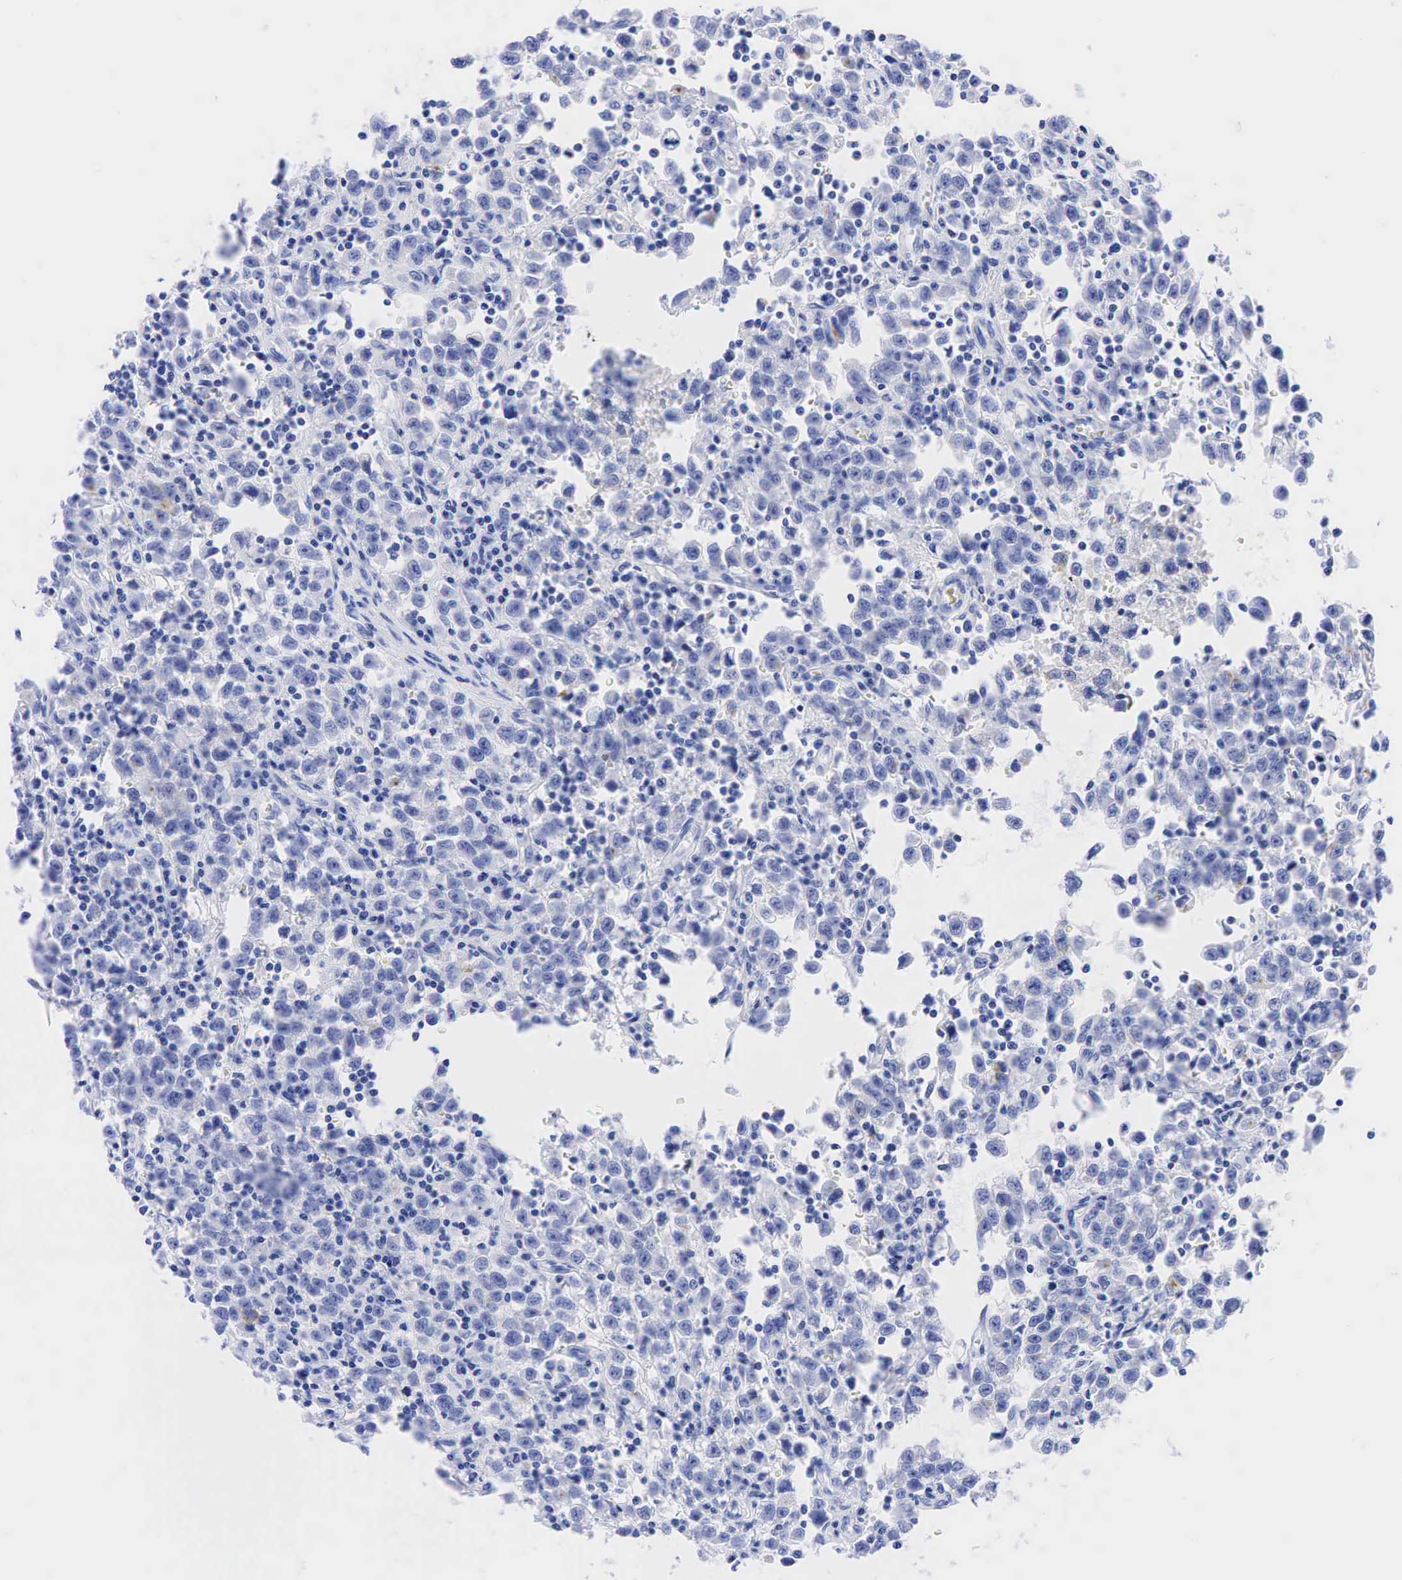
{"staining": {"intensity": "weak", "quantity": "<25%", "location": "cytoplasmic/membranous"}, "tissue": "testis cancer", "cell_type": "Tumor cells", "image_type": "cancer", "snomed": [{"axis": "morphology", "description": "Seminoma, NOS"}, {"axis": "topography", "description": "Testis"}], "caption": "IHC micrograph of testis cancer stained for a protein (brown), which reveals no staining in tumor cells. (Stains: DAB (3,3'-diaminobenzidine) immunohistochemistry with hematoxylin counter stain, Microscopy: brightfield microscopy at high magnification).", "gene": "CHGA", "patient": {"sex": "male", "age": 35}}